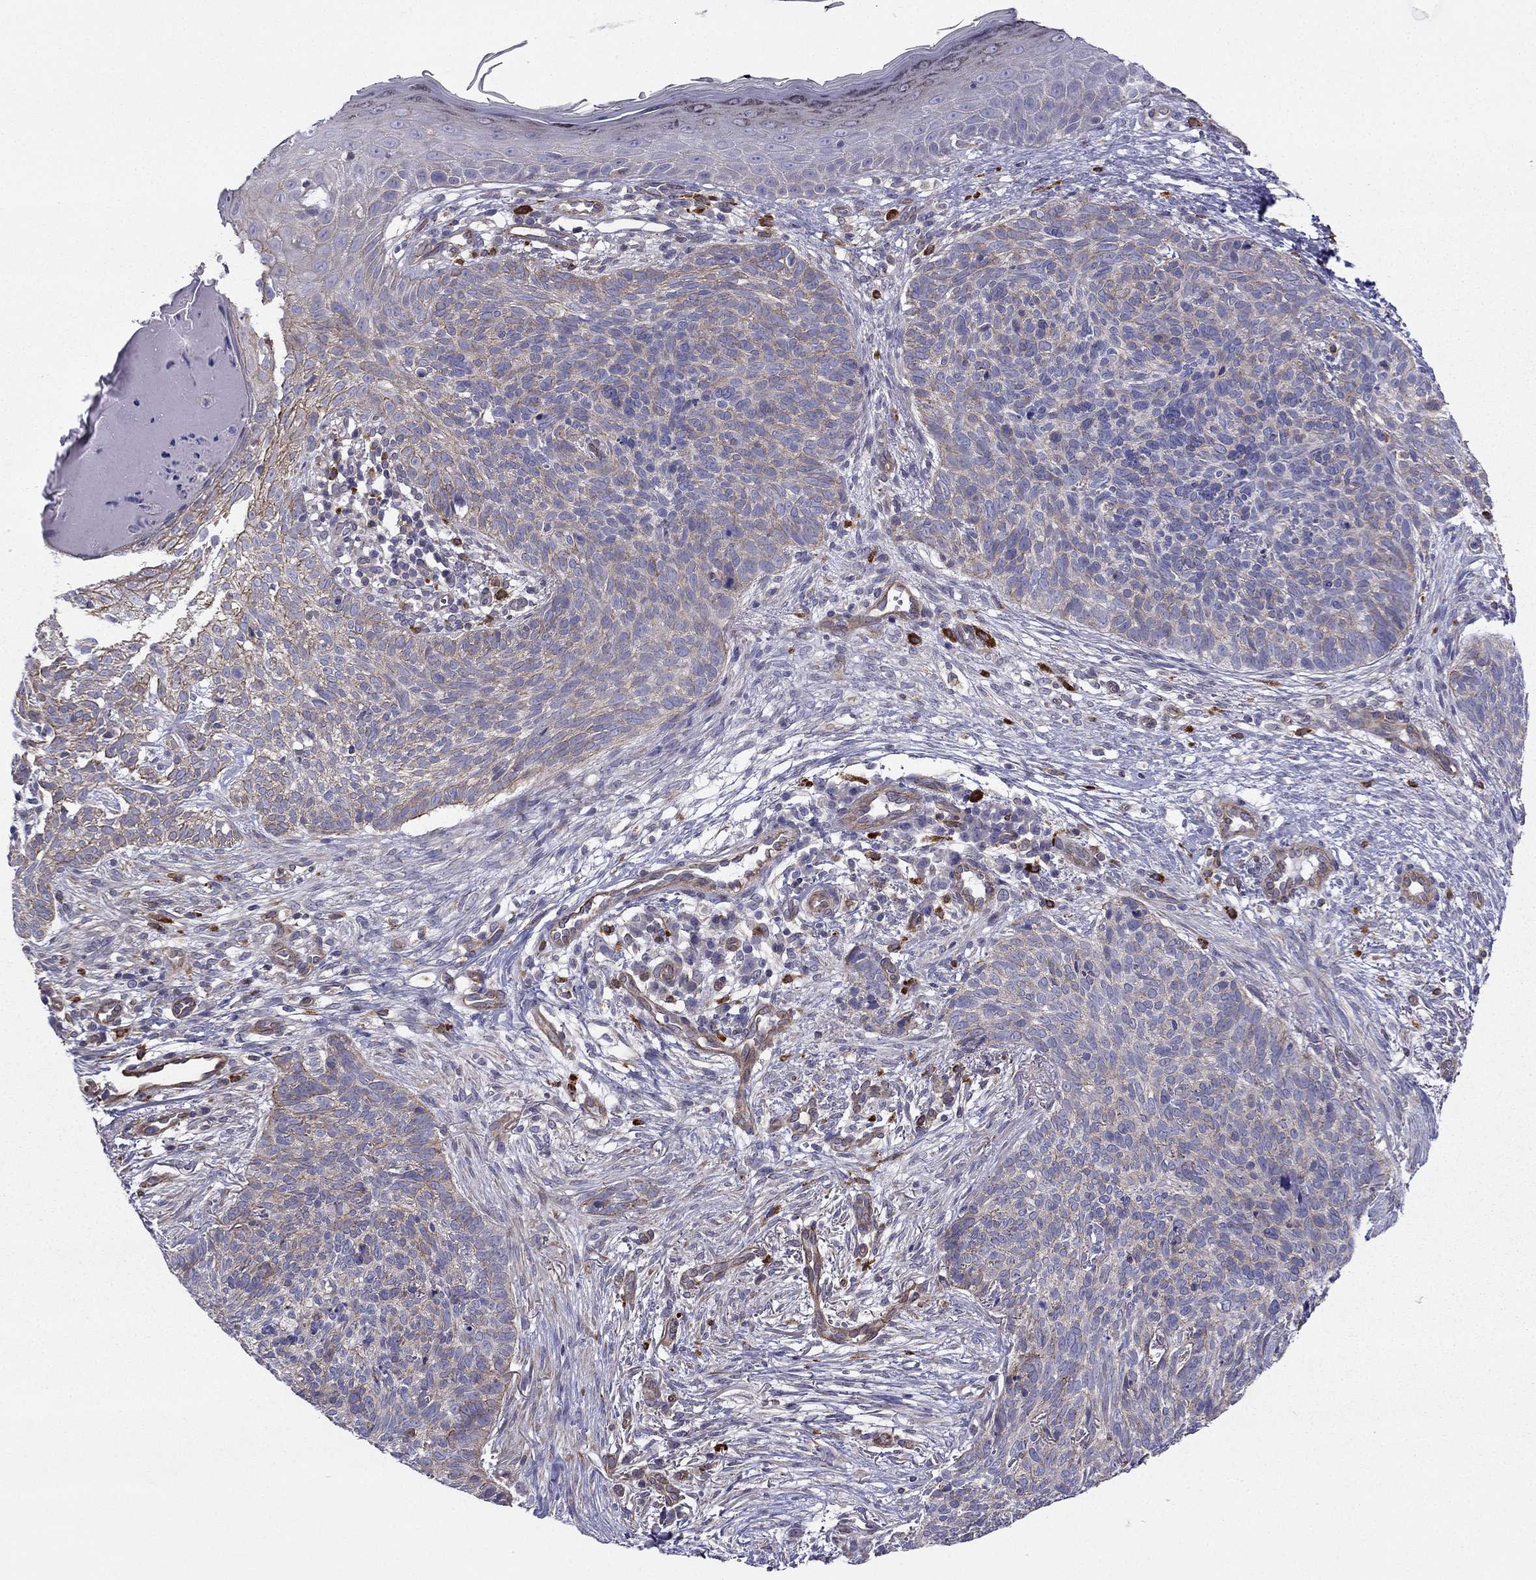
{"staining": {"intensity": "weak", "quantity": "25%-75%", "location": "cytoplasmic/membranous"}, "tissue": "skin cancer", "cell_type": "Tumor cells", "image_type": "cancer", "snomed": [{"axis": "morphology", "description": "Basal cell carcinoma"}, {"axis": "topography", "description": "Skin"}], "caption": "Basal cell carcinoma (skin) stained with a brown dye shows weak cytoplasmic/membranous positive expression in approximately 25%-75% of tumor cells.", "gene": "ENOX1", "patient": {"sex": "male", "age": 64}}